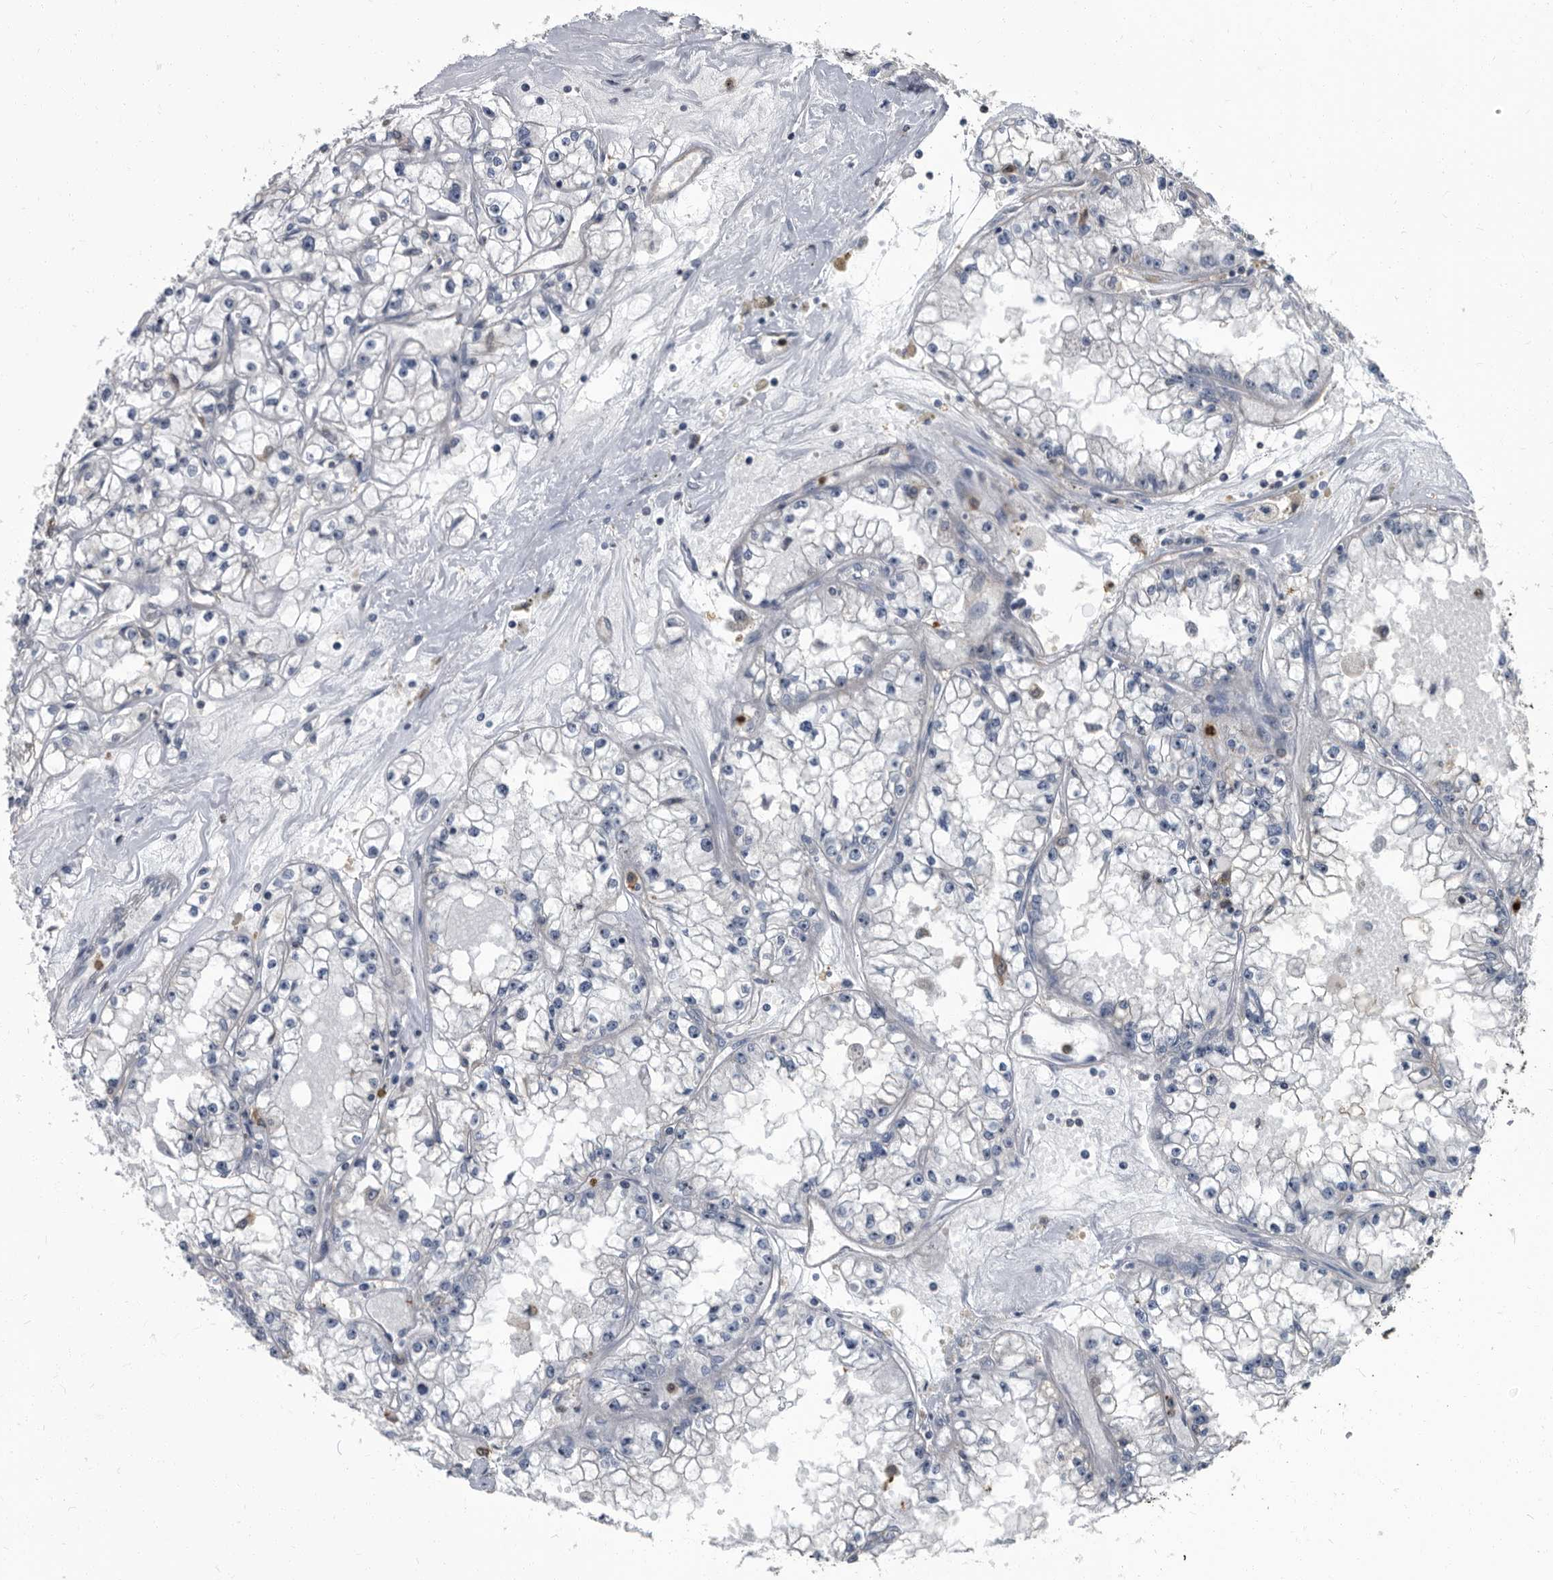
{"staining": {"intensity": "negative", "quantity": "none", "location": "none"}, "tissue": "renal cancer", "cell_type": "Tumor cells", "image_type": "cancer", "snomed": [{"axis": "morphology", "description": "Adenocarcinoma, NOS"}, {"axis": "topography", "description": "Kidney"}], "caption": "Protein analysis of renal adenocarcinoma shows no significant positivity in tumor cells.", "gene": "CDV3", "patient": {"sex": "male", "age": 56}}